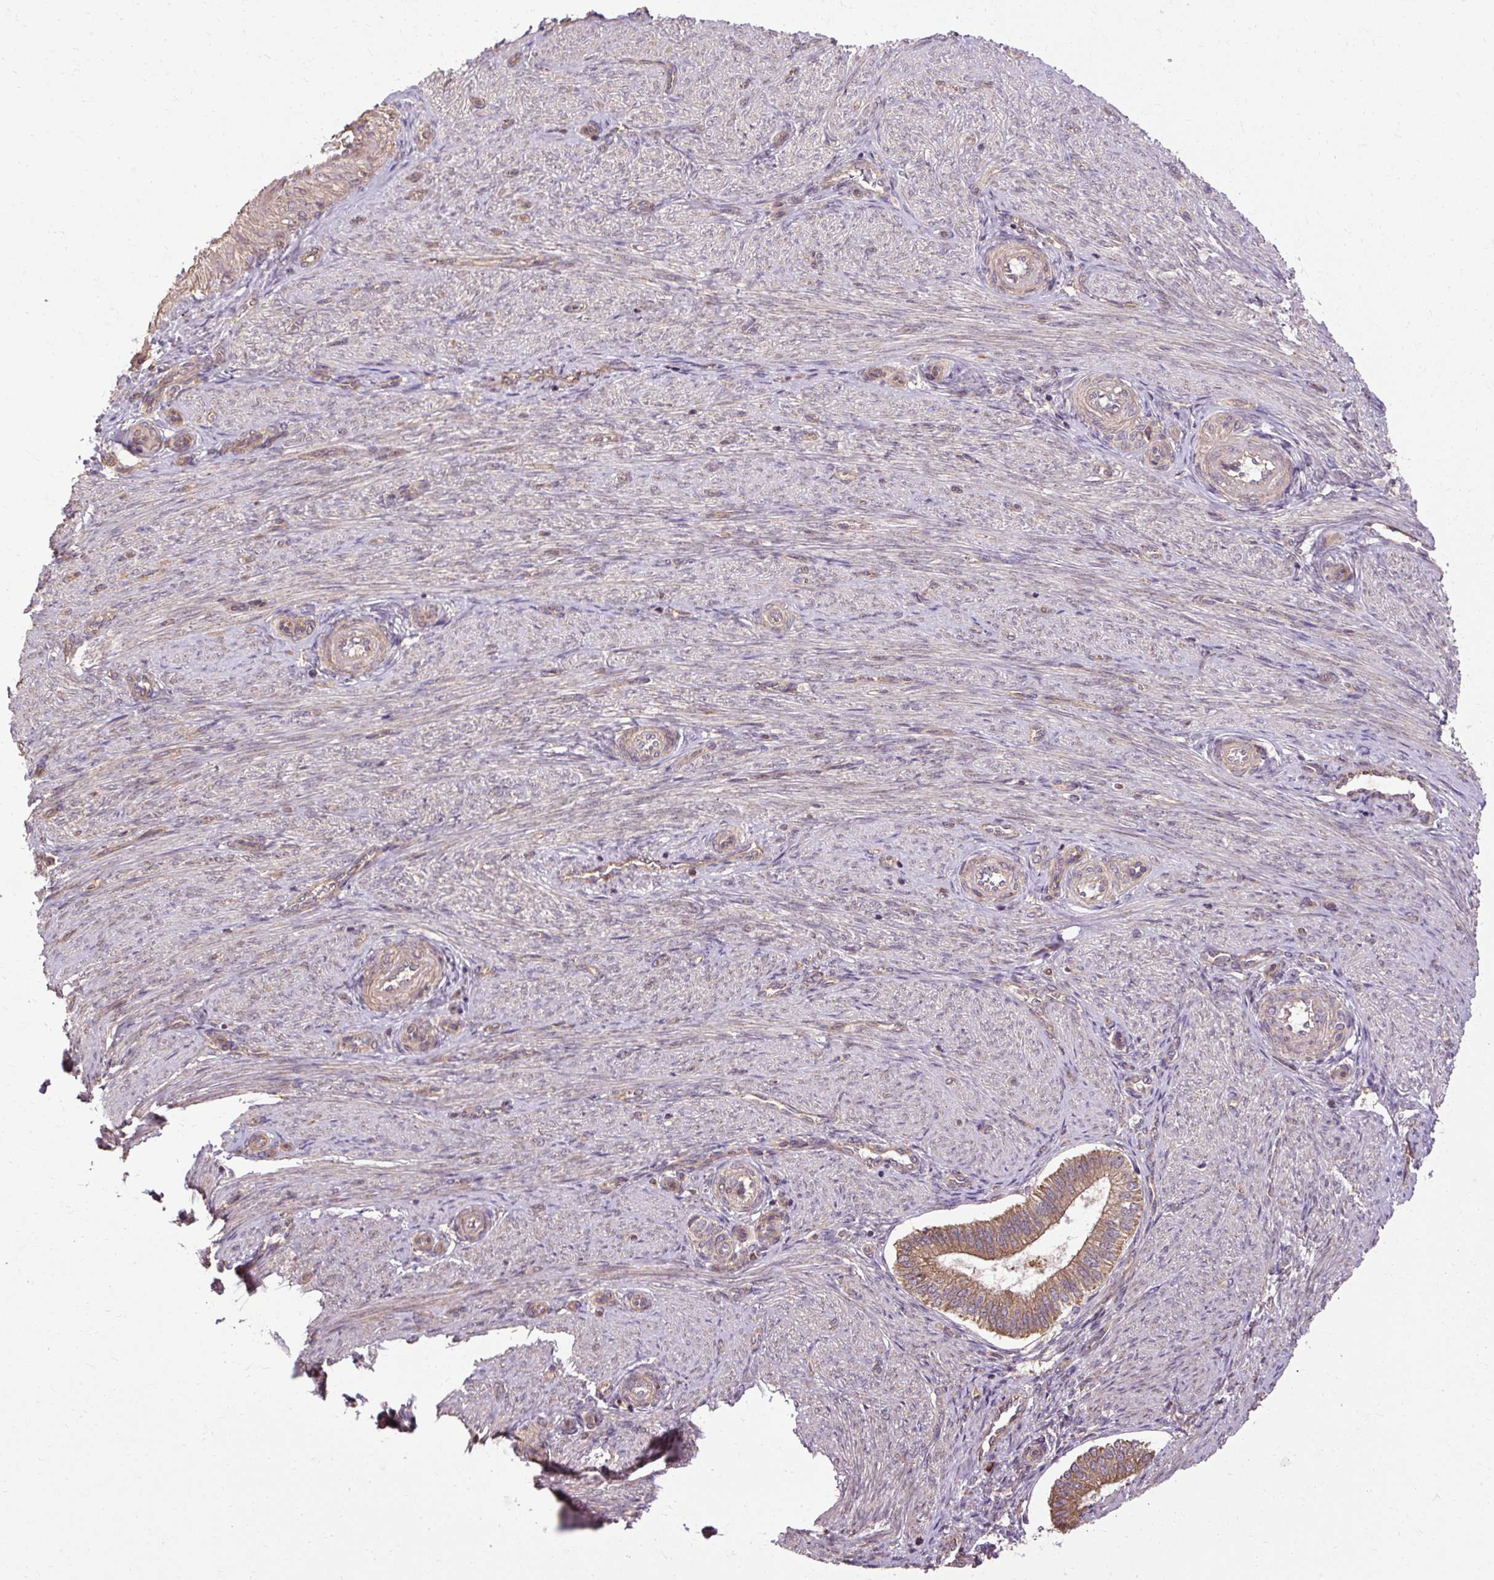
{"staining": {"intensity": "moderate", "quantity": "25%-75%", "location": "cytoplasmic/membranous"}, "tissue": "endometrium", "cell_type": "Cells in endometrial stroma", "image_type": "normal", "snomed": [{"axis": "morphology", "description": "Normal tissue, NOS"}, {"axis": "topography", "description": "Endometrium"}], "caption": "The micrograph displays staining of benign endometrium, revealing moderate cytoplasmic/membranous protein positivity (brown color) within cells in endometrial stroma. (Brightfield microscopy of DAB IHC at high magnification).", "gene": "FLRT1", "patient": {"sex": "female", "age": 25}}